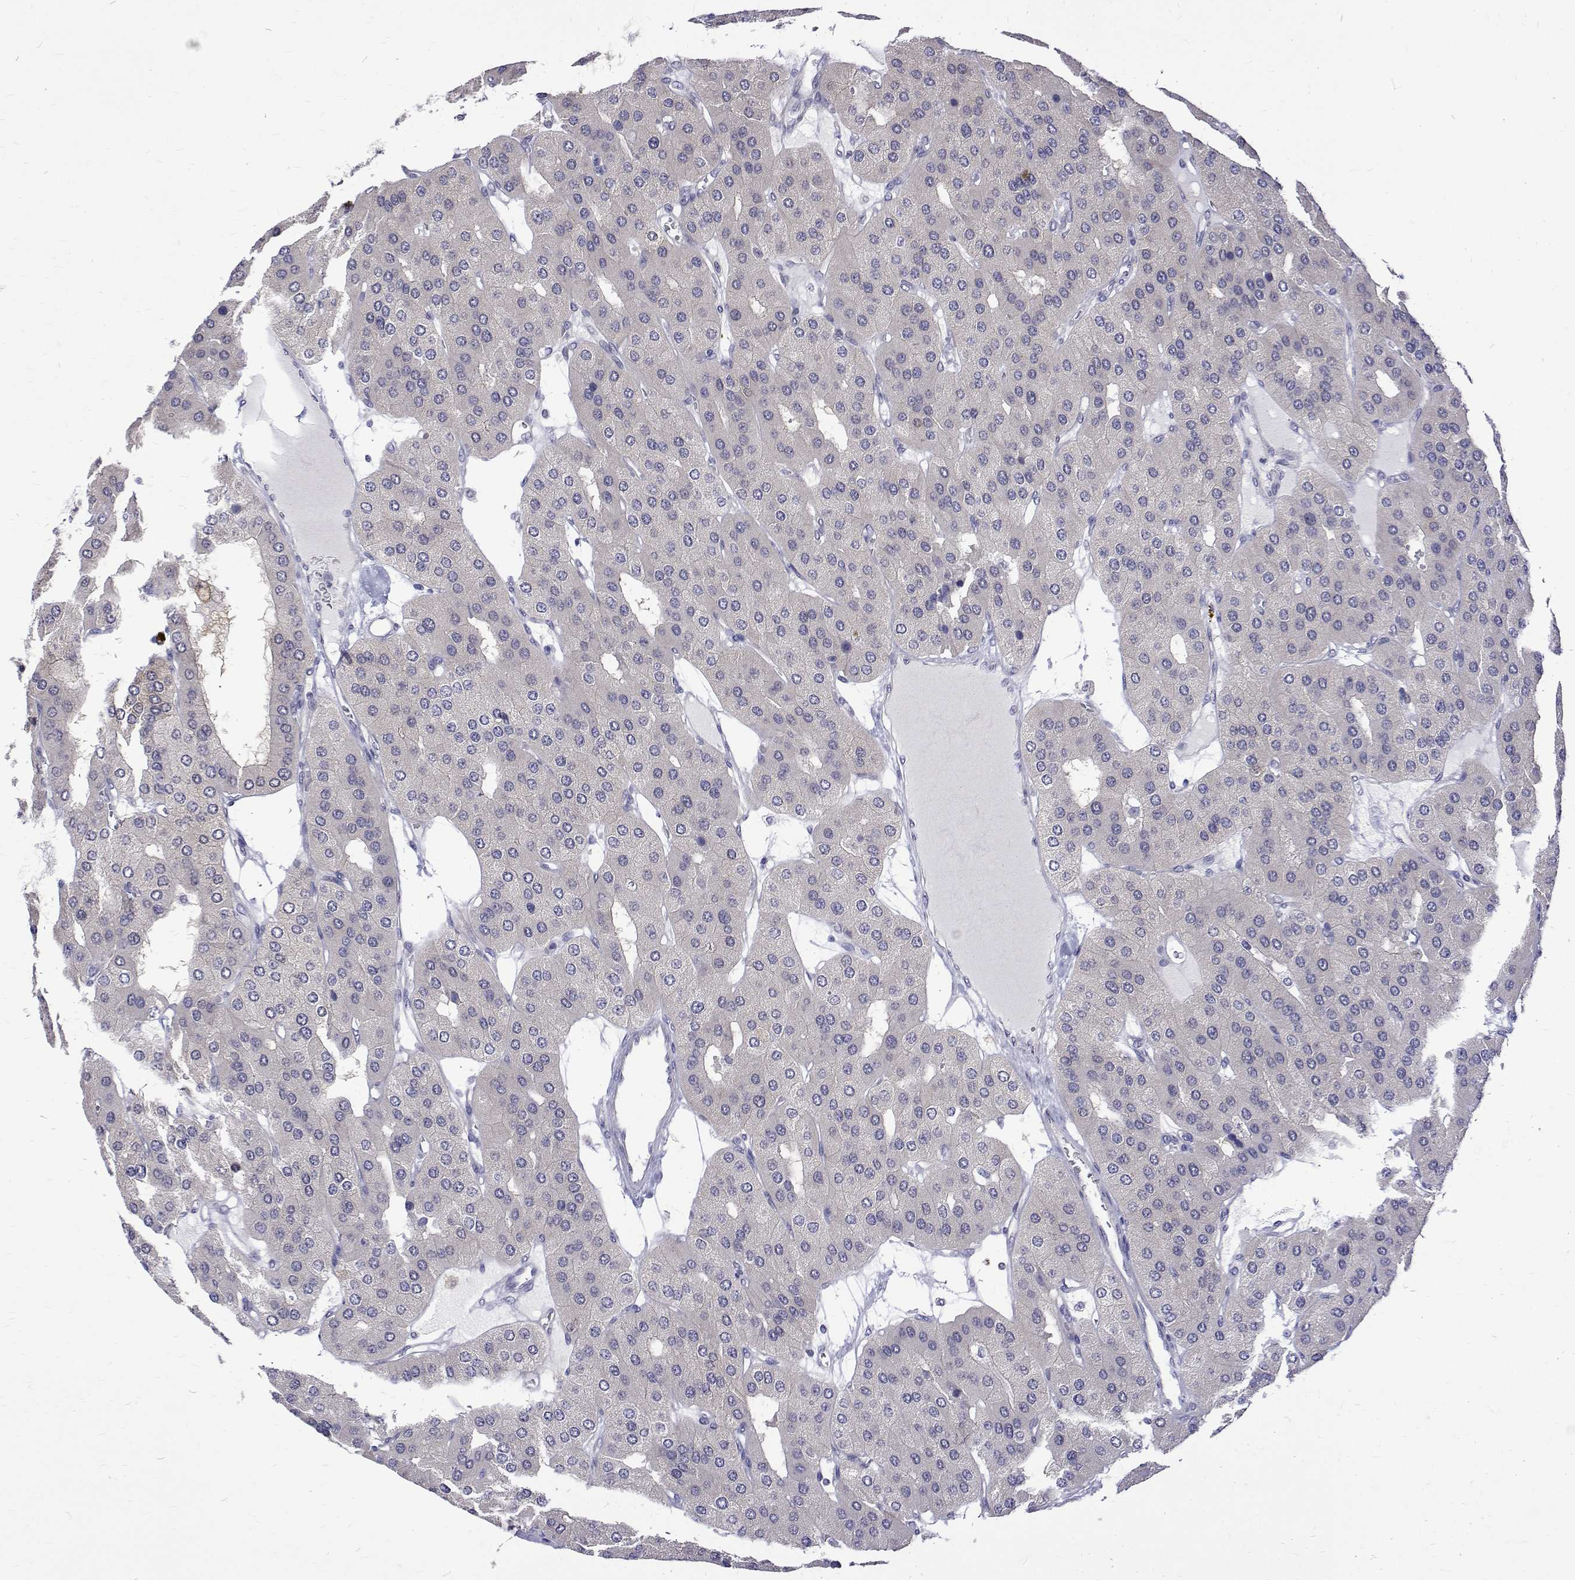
{"staining": {"intensity": "negative", "quantity": "none", "location": "none"}, "tissue": "parathyroid gland", "cell_type": "Glandular cells", "image_type": "normal", "snomed": [{"axis": "morphology", "description": "Normal tissue, NOS"}, {"axis": "morphology", "description": "Adenoma, NOS"}, {"axis": "topography", "description": "Parathyroid gland"}], "caption": "Immunohistochemical staining of benign human parathyroid gland demonstrates no significant staining in glandular cells. (Stains: DAB immunohistochemistry with hematoxylin counter stain, Microscopy: brightfield microscopy at high magnification).", "gene": "PADI1", "patient": {"sex": "female", "age": 86}}